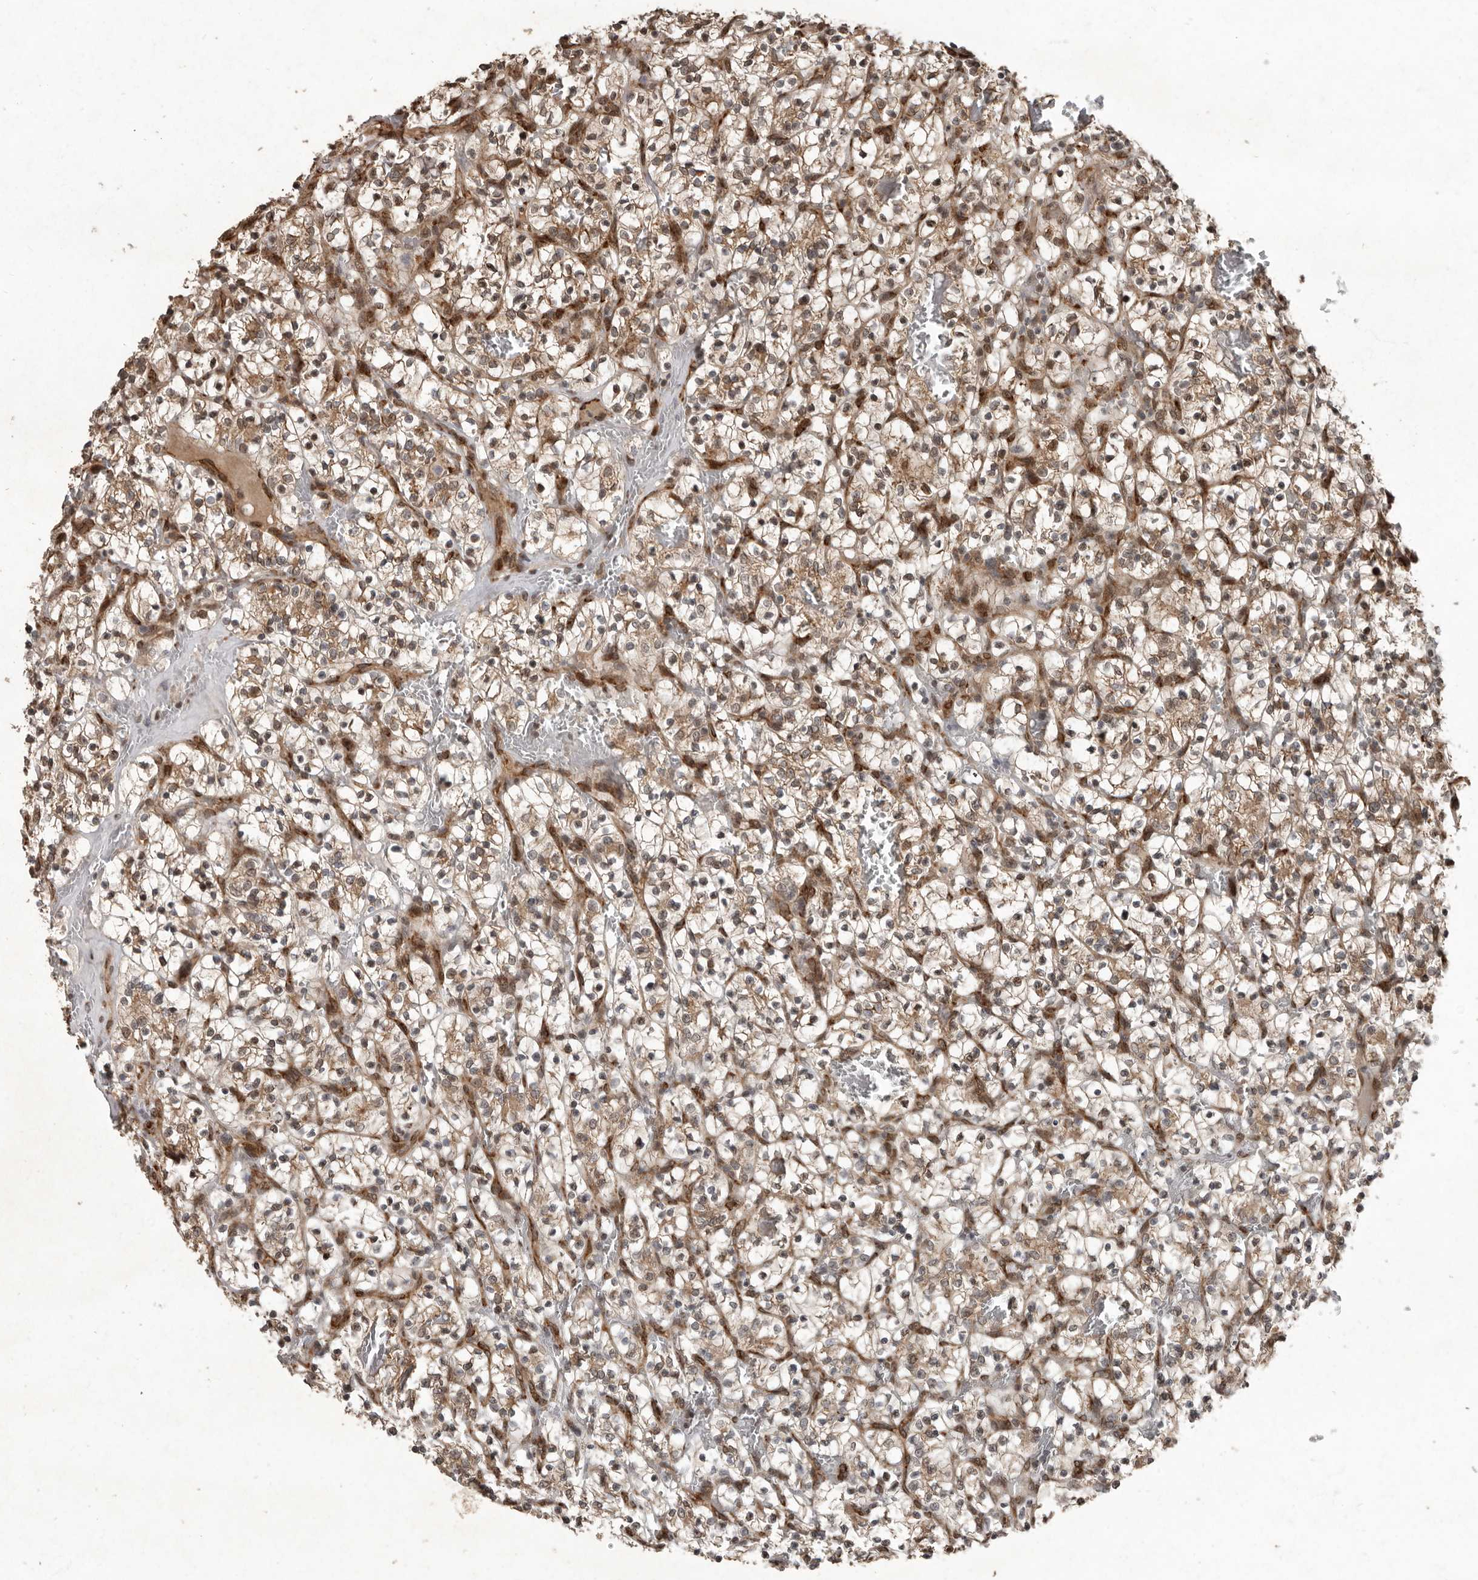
{"staining": {"intensity": "moderate", "quantity": ">75%", "location": "cytoplasmic/membranous"}, "tissue": "renal cancer", "cell_type": "Tumor cells", "image_type": "cancer", "snomed": [{"axis": "morphology", "description": "Adenocarcinoma, NOS"}, {"axis": "topography", "description": "Kidney"}], "caption": "A medium amount of moderate cytoplasmic/membranous positivity is identified in approximately >75% of tumor cells in adenocarcinoma (renal) tissue.", "gene": "LRGUK", "patient": {"sex": "female", "age": 57}}